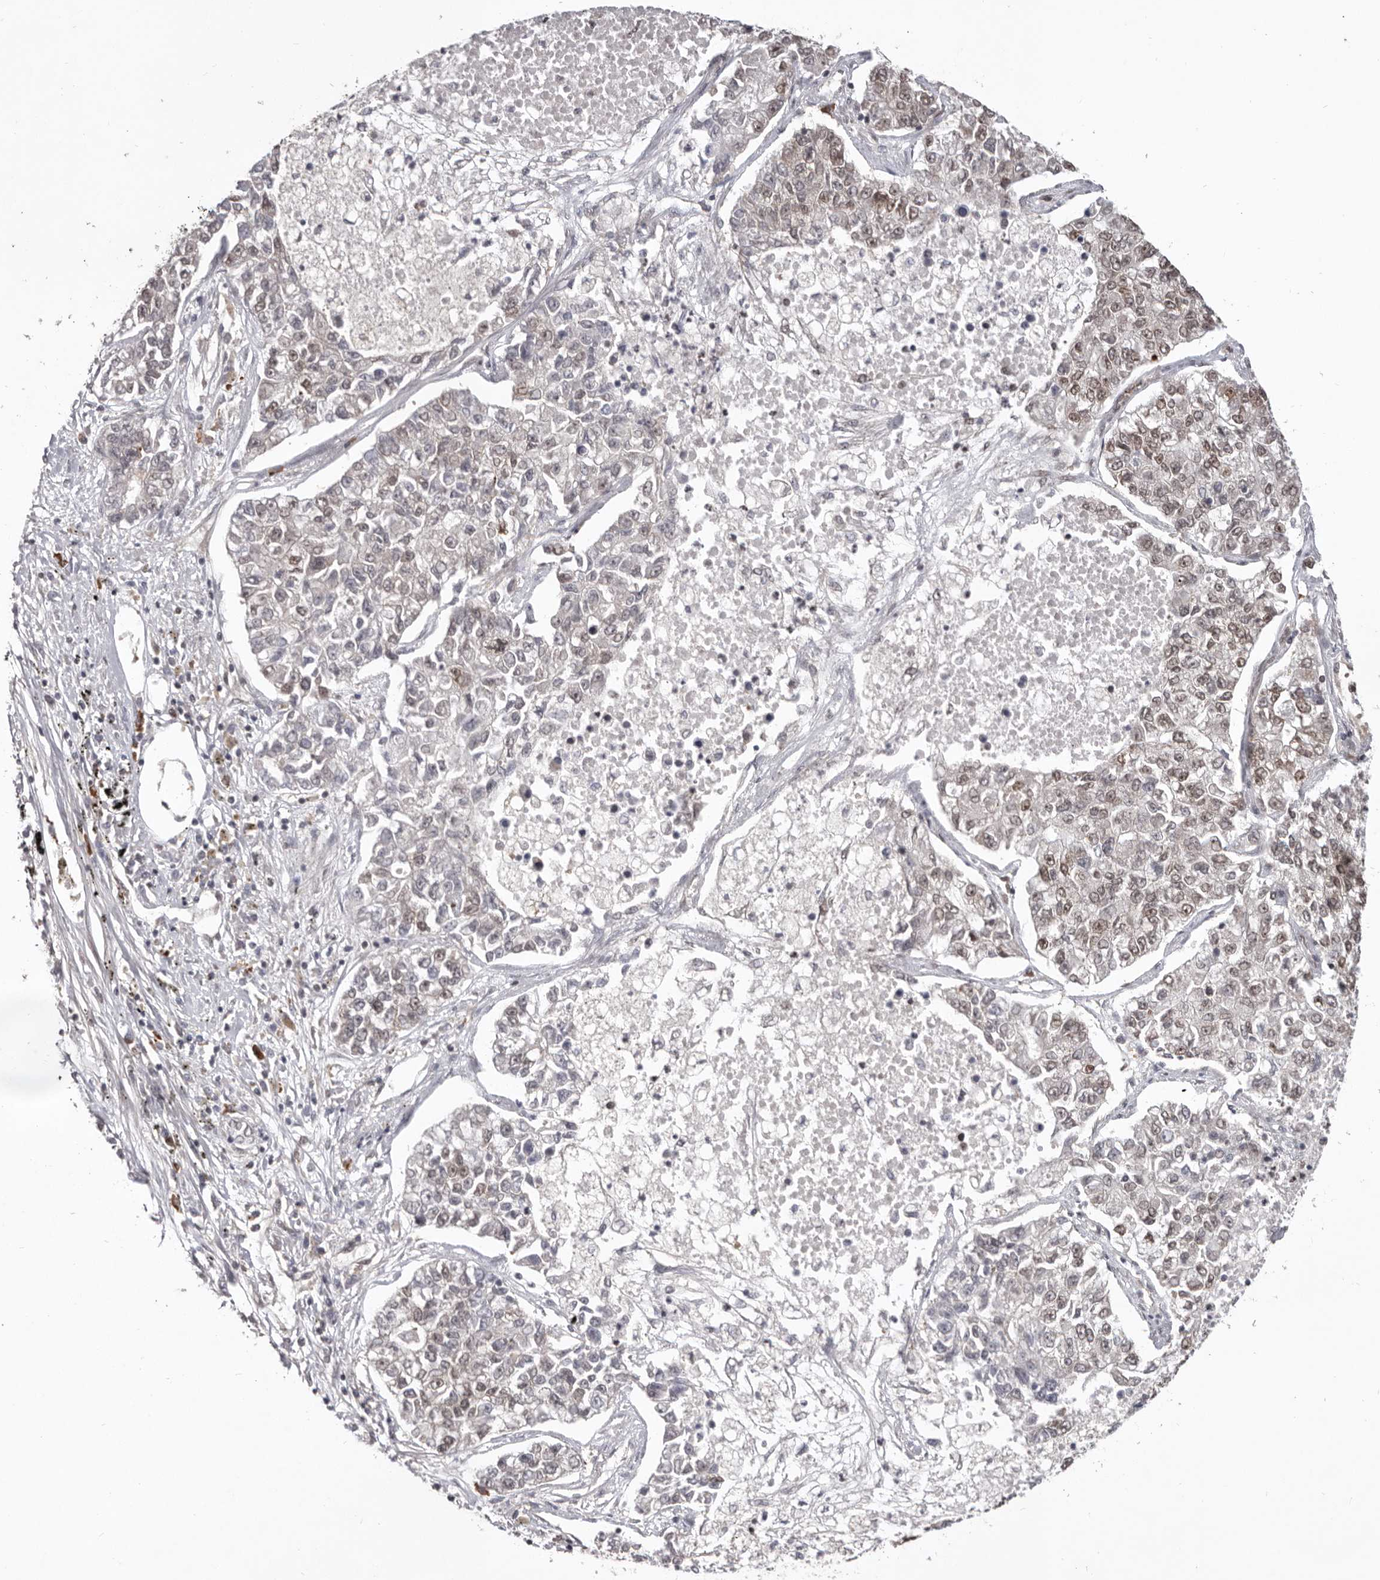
{"staining": {"intensity": "moderate", "quantity": "25%-75%", "location": "nuclear"}, "tissue": "lung cancer", "cell_type": "Tumor cells", "image_type": "cancer", "snomed": [{"axis": "morphology", "description": "Adenocarcinoma, NOS"}, {"axis": "topography", "description": "Lung"}], "caption": "Lung cancer (adenocarcinoma) tissue exhibits moderate nuclear expression in about 25%-75% of tumor cells", "gene": "CHTOP", "patient": {"sex": "male", "age": 49}}